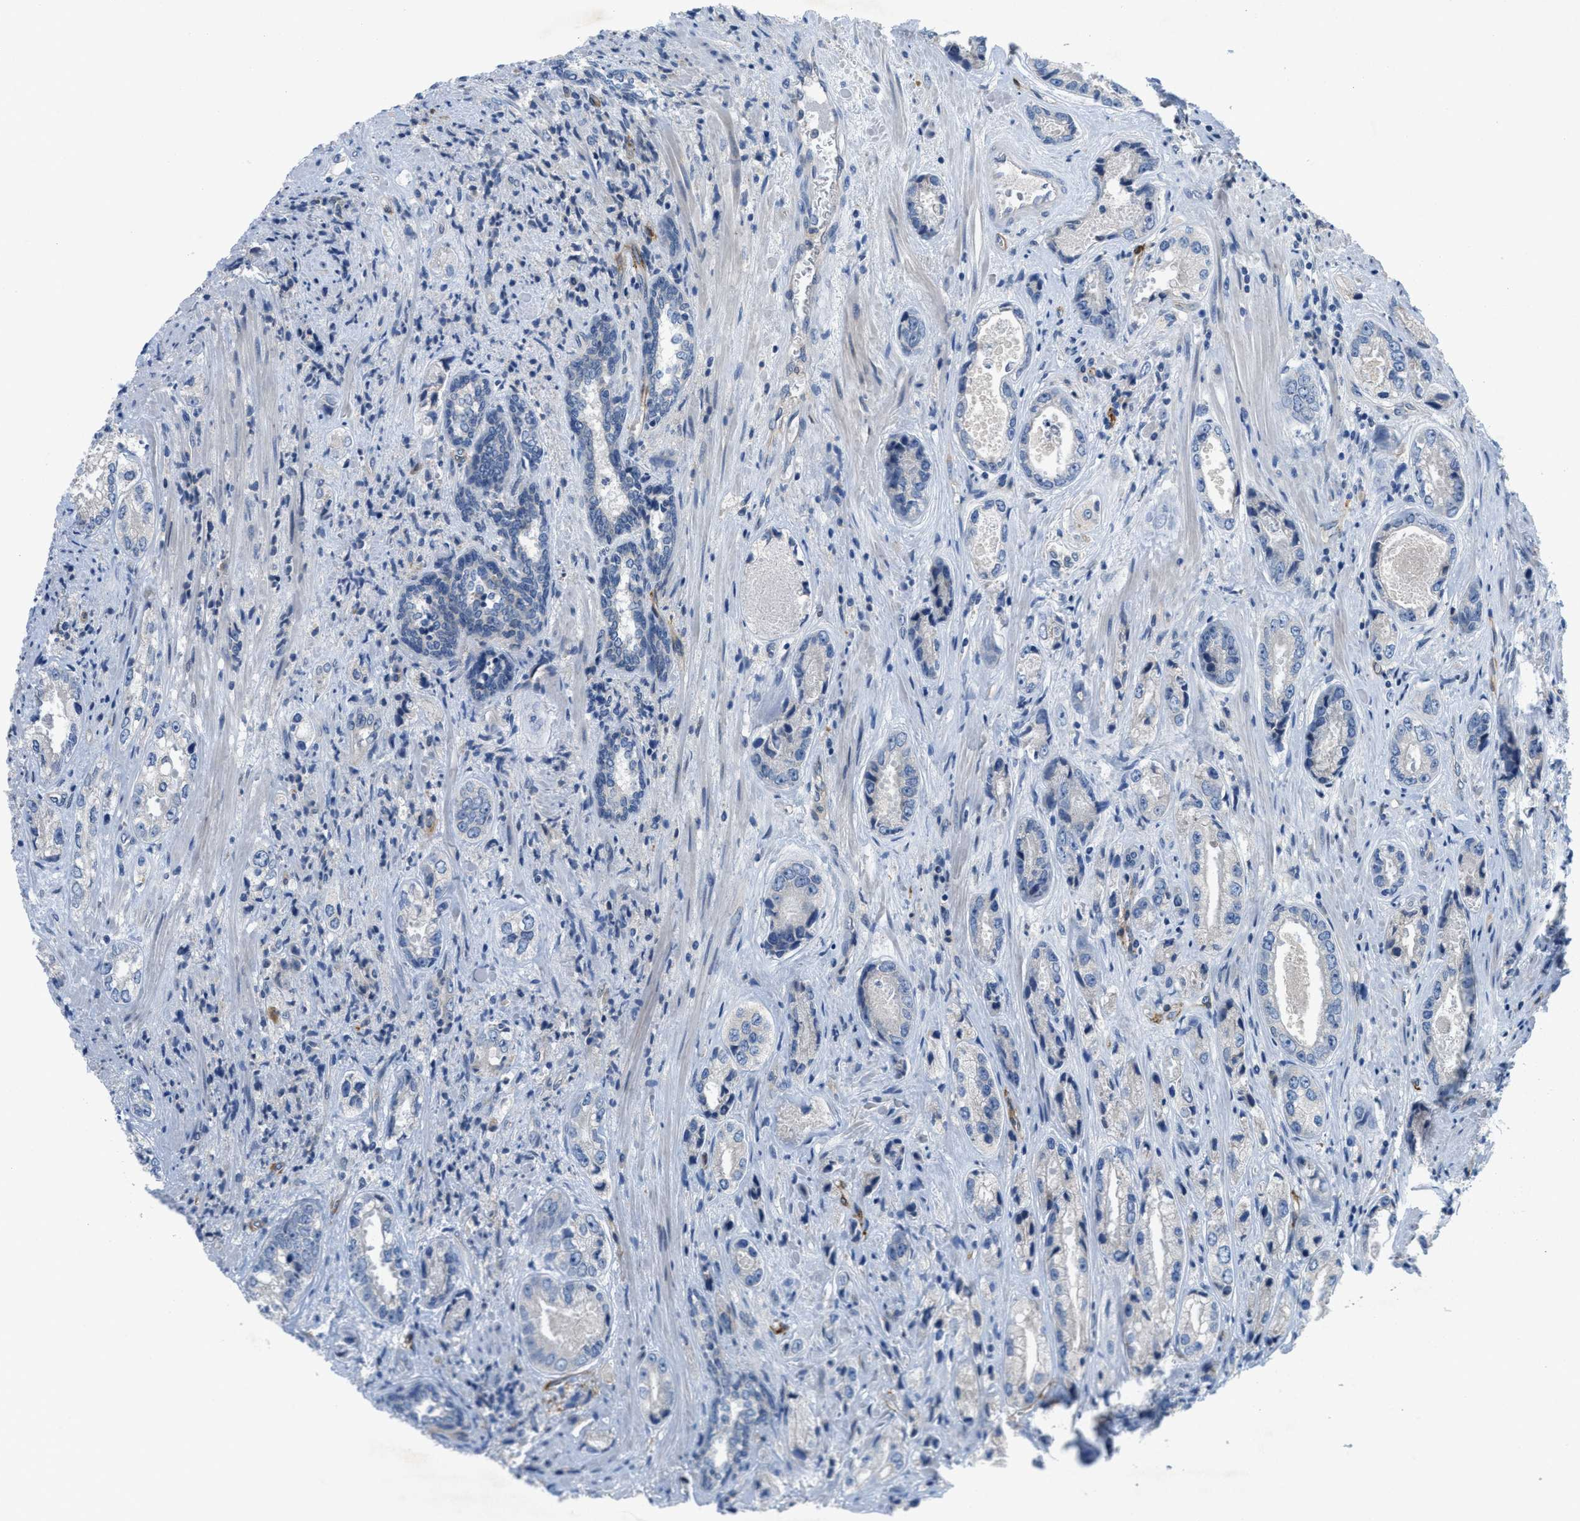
{"staining": {"intensity": "negative", "quantity": "none", "location": "none"}, "tissue": "prostate cancer", "cell_type": "Tumor cells", "image_type": "cancer", "snomed": [{"axis": "morphology", "description": "Adenocarcinoma, High grade"}, {"axis": "topography", "description": "Prostate"}], "caption": "The histopathology image displays no staining of tumor cells in prostate cancer. Nuclei are stained in blue.", "gene": "PGR", "patient": {"sex": "male", "age": 61}}